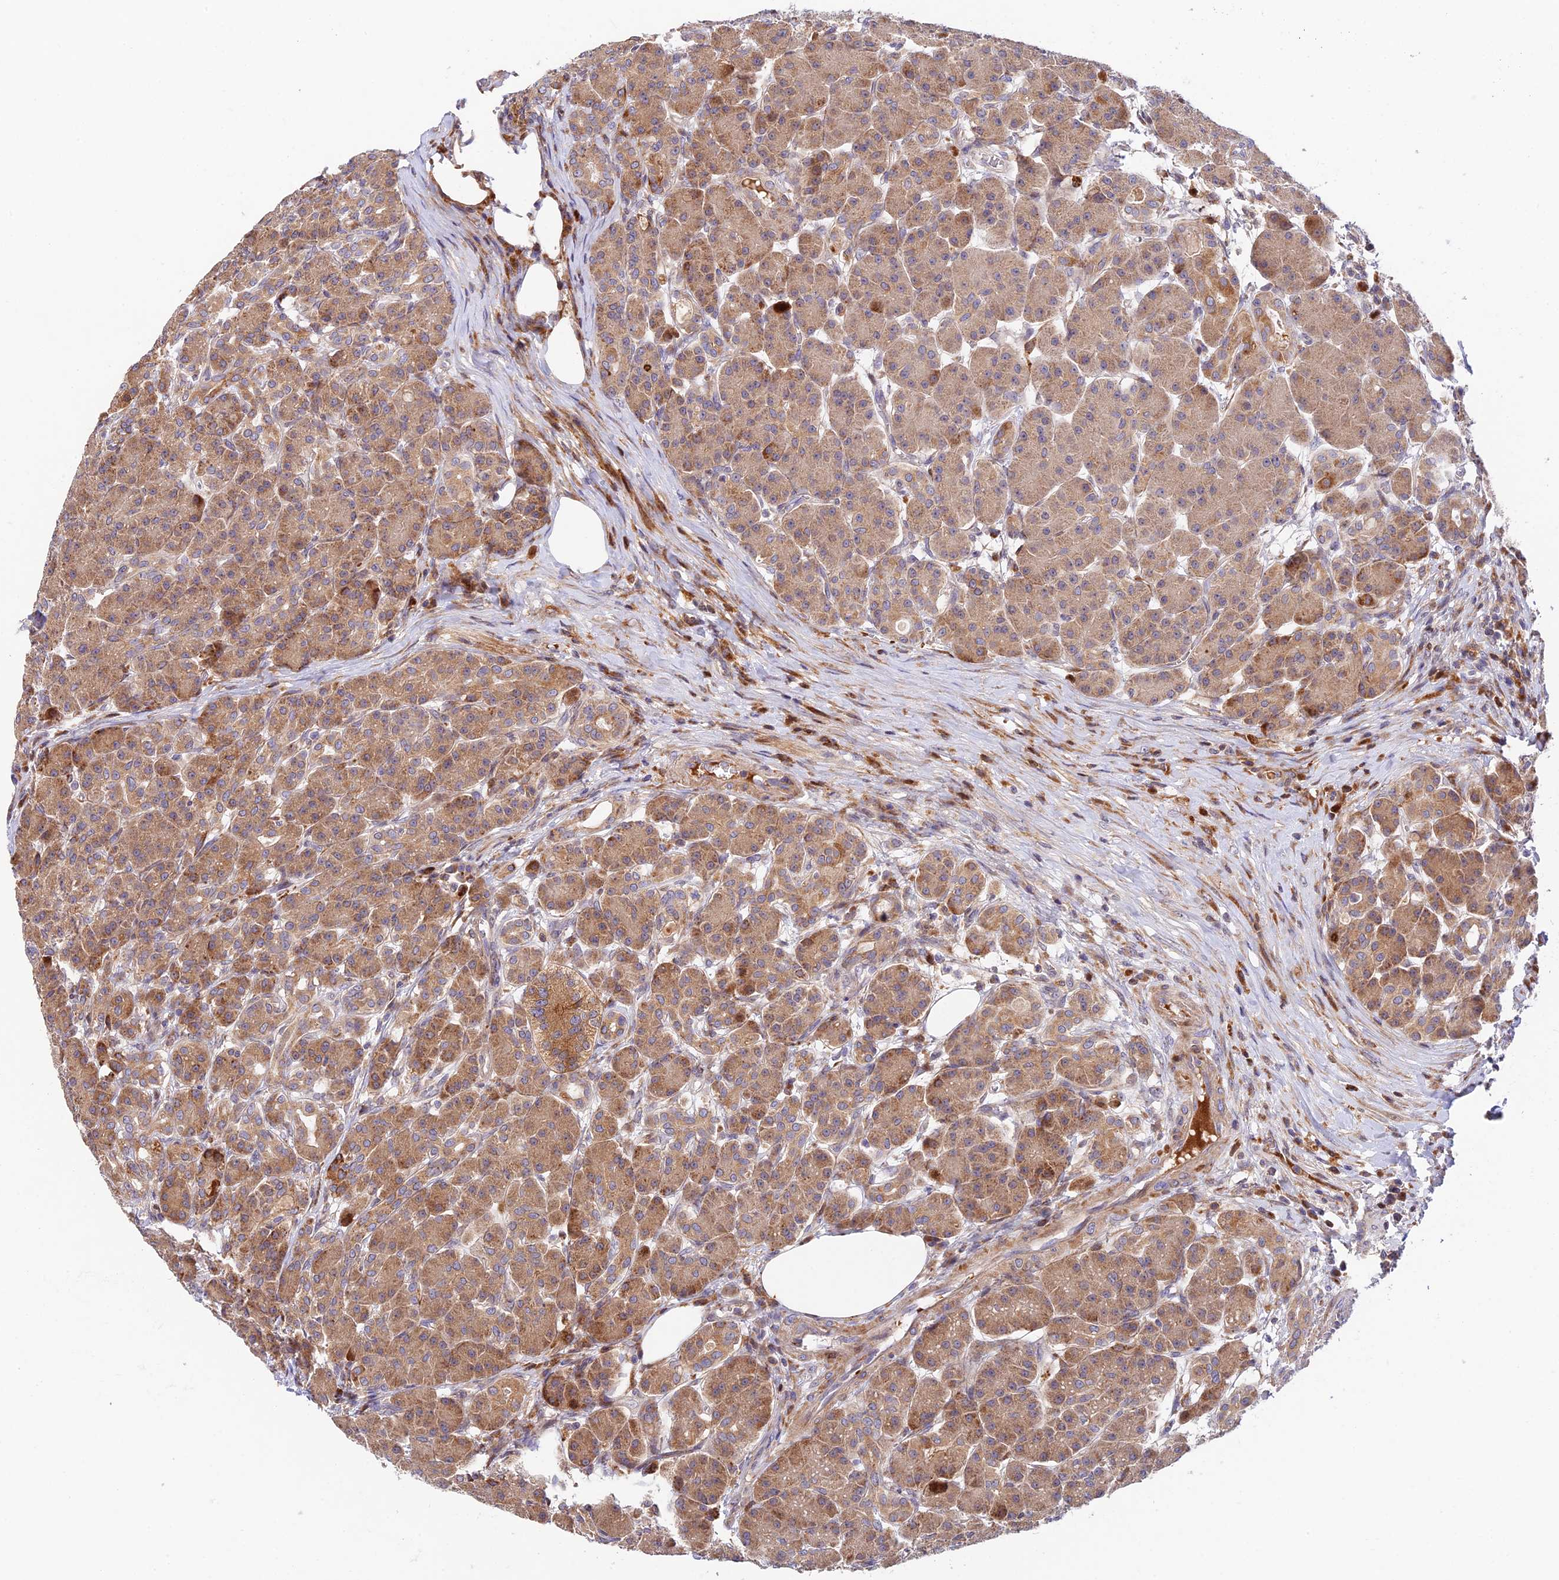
{"staining": {"intensity": "moderate", "quantity": ">75%", "location": "cytoplasmic/membranous"}, "tissue": "pancreas", "cell_type": "Exocrine glandular cells", "image_type": "normal", "snomed": [{"axis": "morphology", "description": "Normal tissue, NOS"}, {"axis": "topography", "description": "Pancreas"}], "caption": "Immunohistochemical staining of benign pancreas displays >75% levels of moderate cytoplasmic/membranous protein positivity in about >75% of exocrine glandular cells. Nuclei are stained in blue.", "gene": "FUOM", "patient": {"sex": "male", "age": 63}}